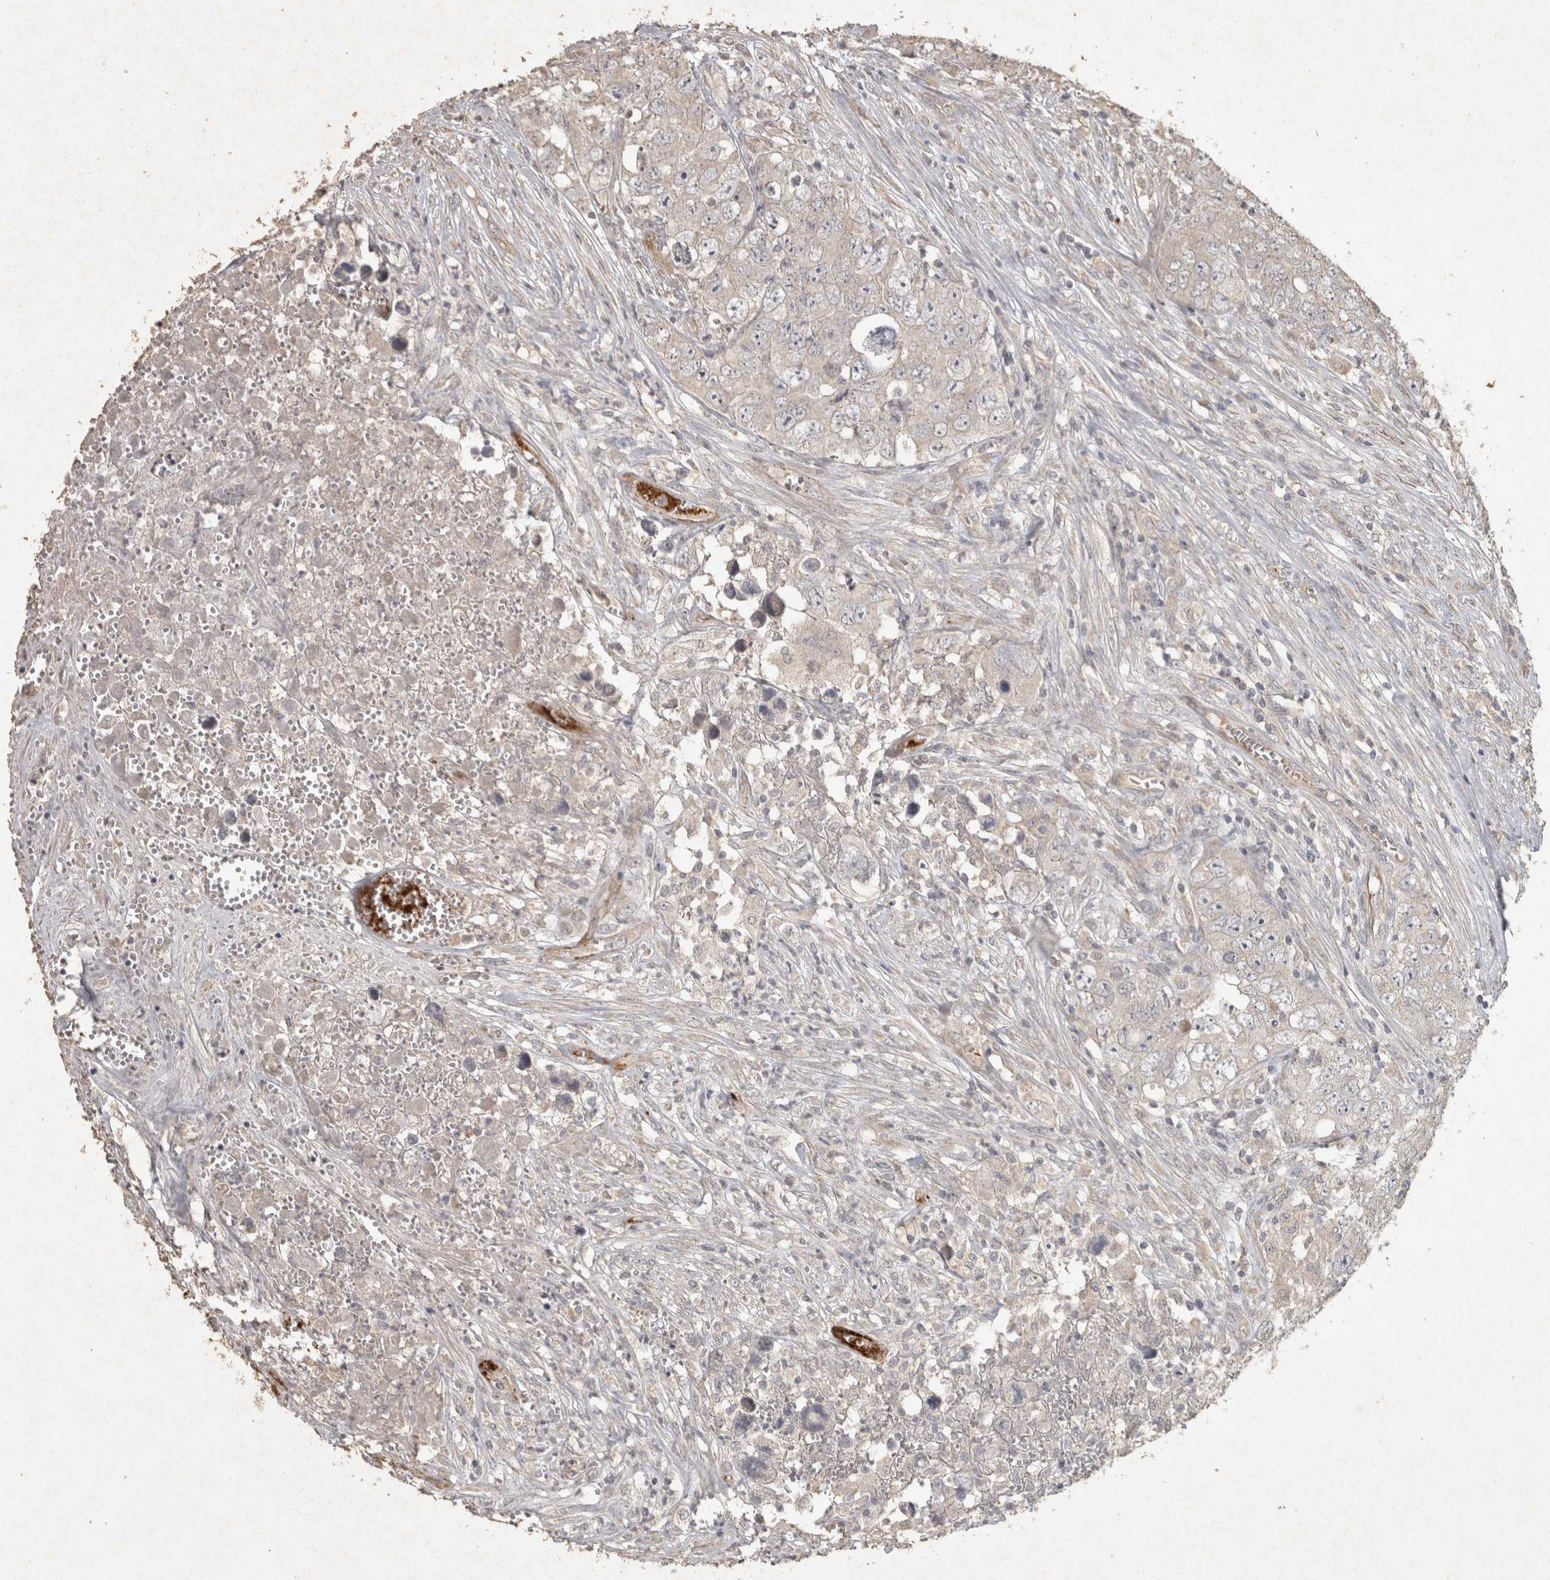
{"staining": {"intensity": "negative", "quantity": "none", "location": "none"}, "tissue": "testis cancer", "cell_type": "Tumor cells", "image_type": "cancer", "snomed": [{"axis": "morphology", "description": "Seminoma, NOS"}, {"axis": "morphology", "description": "Carcinoma, Embryonal, NOS"}, {"axis": "topography", "description": "Testis"}], "caption": "An immunohistochemistry image of testis cancer (seminoma) is shown. There is no staining in tumor cells of testis cancer (seminoma).", "gene": "OSTN", "patient": {"sex": "male", "age": 43}}